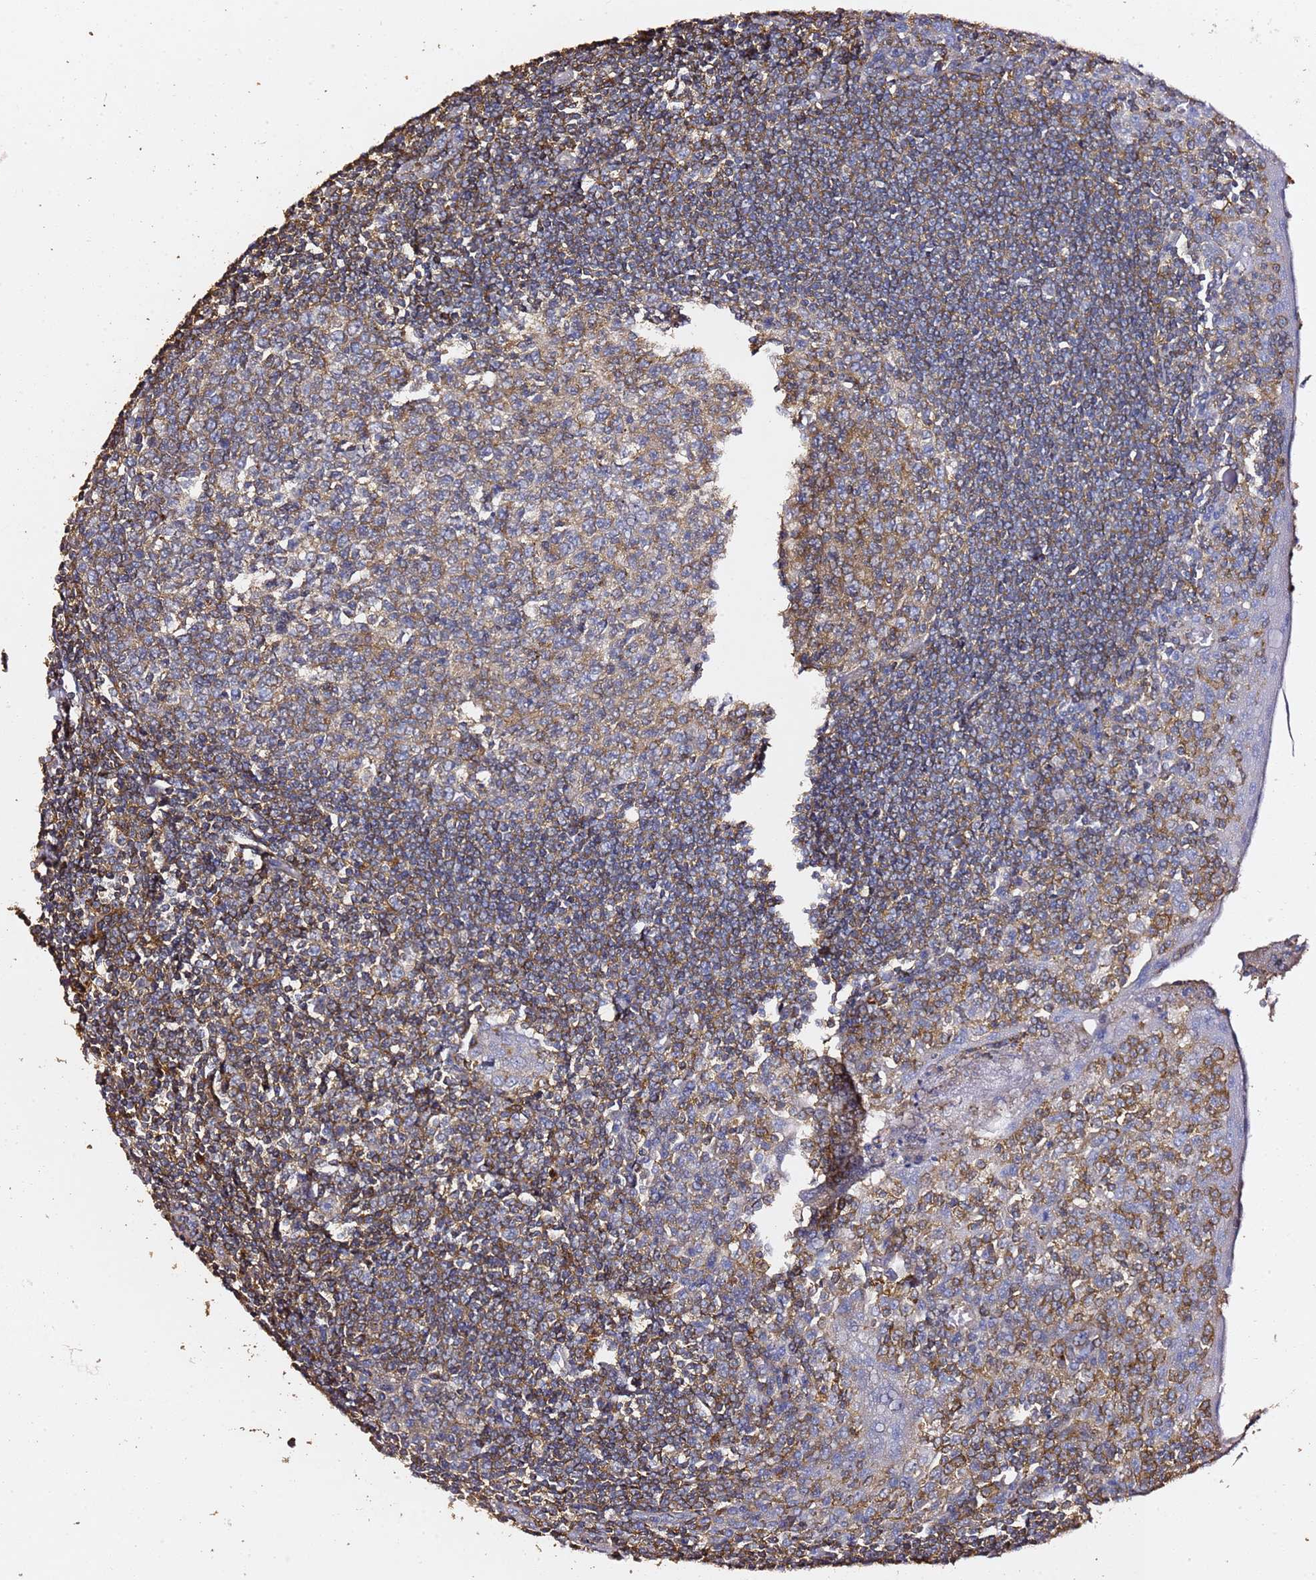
{"staining": {"intensity": "moderate", "quantity": "25%-75%", "location": "cytoplasmic/membranous"}, "tissue": "tonsil", "cell_type": "Germinal center cells", "image_type": "normal", "snomed": [{"axis": "morphology", "description": "Normal tissue, NOS"}, {"axis": "topography", "description": "Tonsil"}], "caption": "Tonsil stained with a protein marker demonstrates moderate staining in germinal center cells.", "gene": "ZFP36L2", "patient": {"sex": "male", "age": 27}}